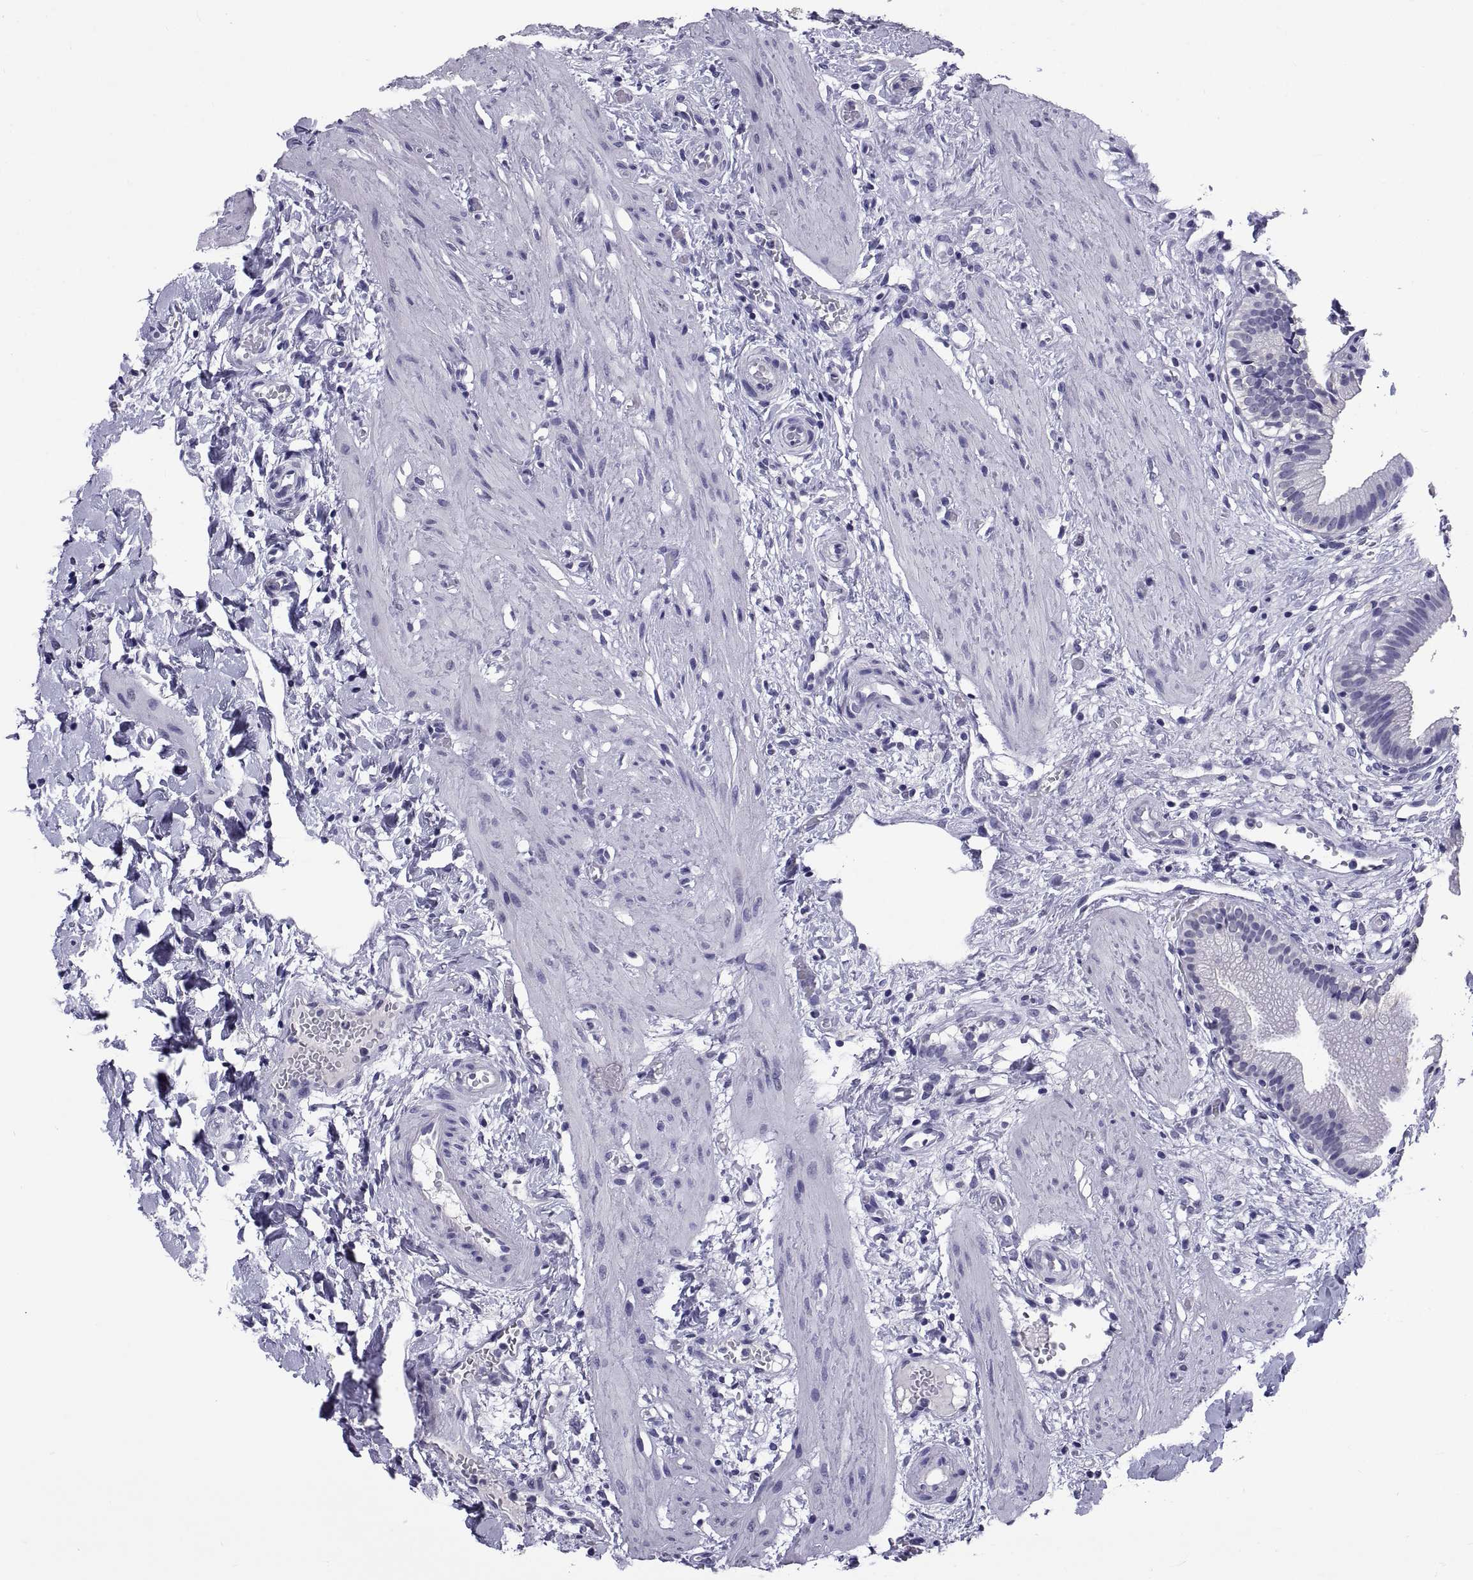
{"staining": {"intensity": "negative", "quantity": "none", "location": "none"}, "tissue": "gallbladder", "cell_type": "Glandular cells", "image_type": "normal", "snomed": [{"axis": "morphology", "description": "Normal tissue, NOS"}, {"axis": "topography", "description": "Gallbladder"}], "caption": "Immunohistochemistry of unremarkable human gallbladder exhibits no staining in glandular cells.", "gene": "TGFBR3L", "patient": {"sex": "female", "age": 24}}